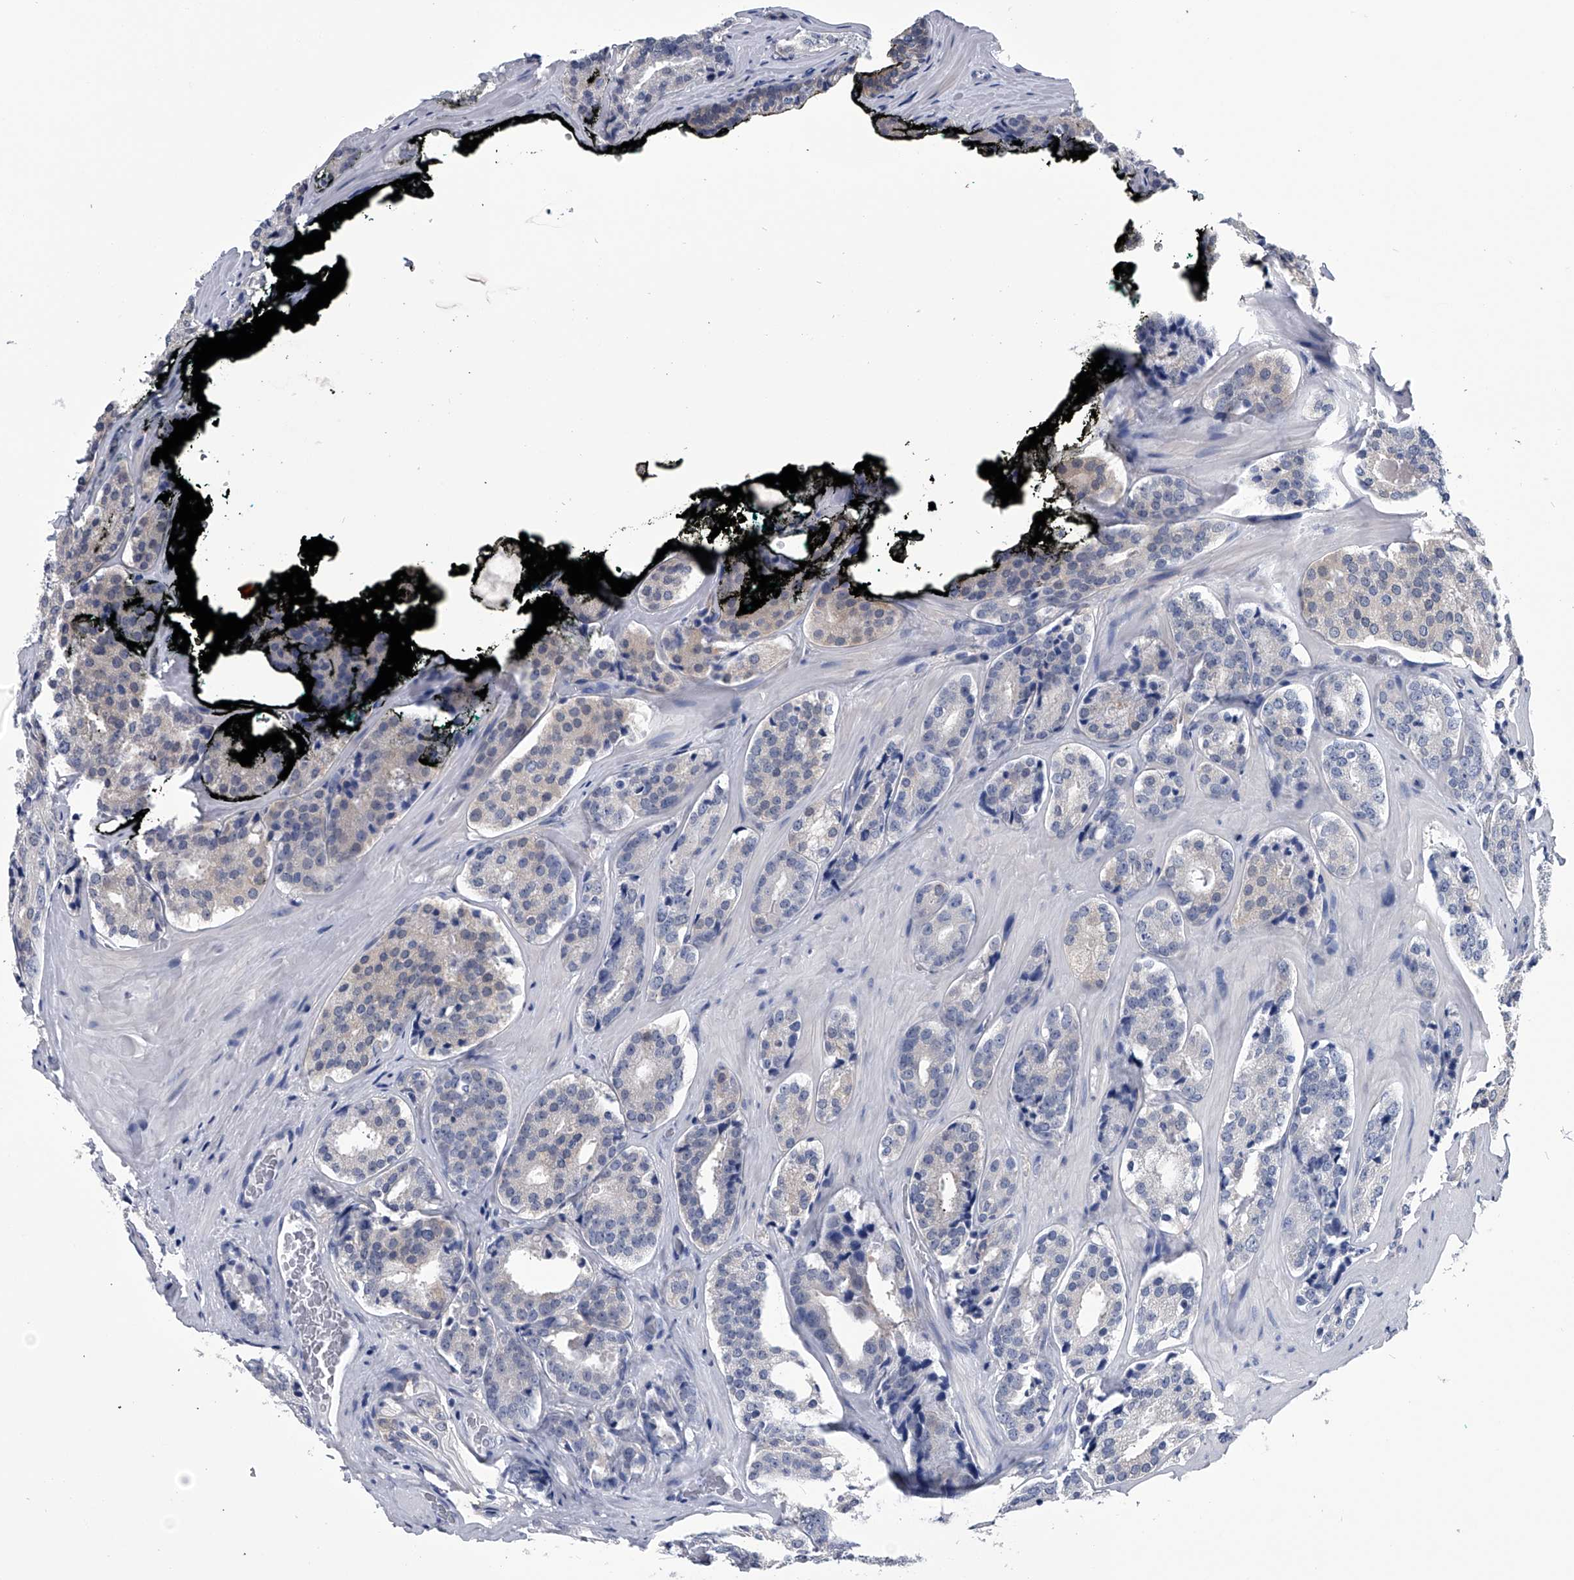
{"staining": {"intensity": "negative", "quantity": "none", "location": "none"}, "tissue": "prostate cancer", "cell_type": "Tumor cells", "image_type": "cancer", "snomed": [{"axis": "morphology", "description": "Adenocarcinoma, High grade"}, {"axis": "topography", "description": "Prostate"}], "caption": "This is an IHC histopathology image of human prostate cancer. There is no expression in tumor cells.", "gene": "PDXK", "patient": {"sex": "male", "age": 60}}